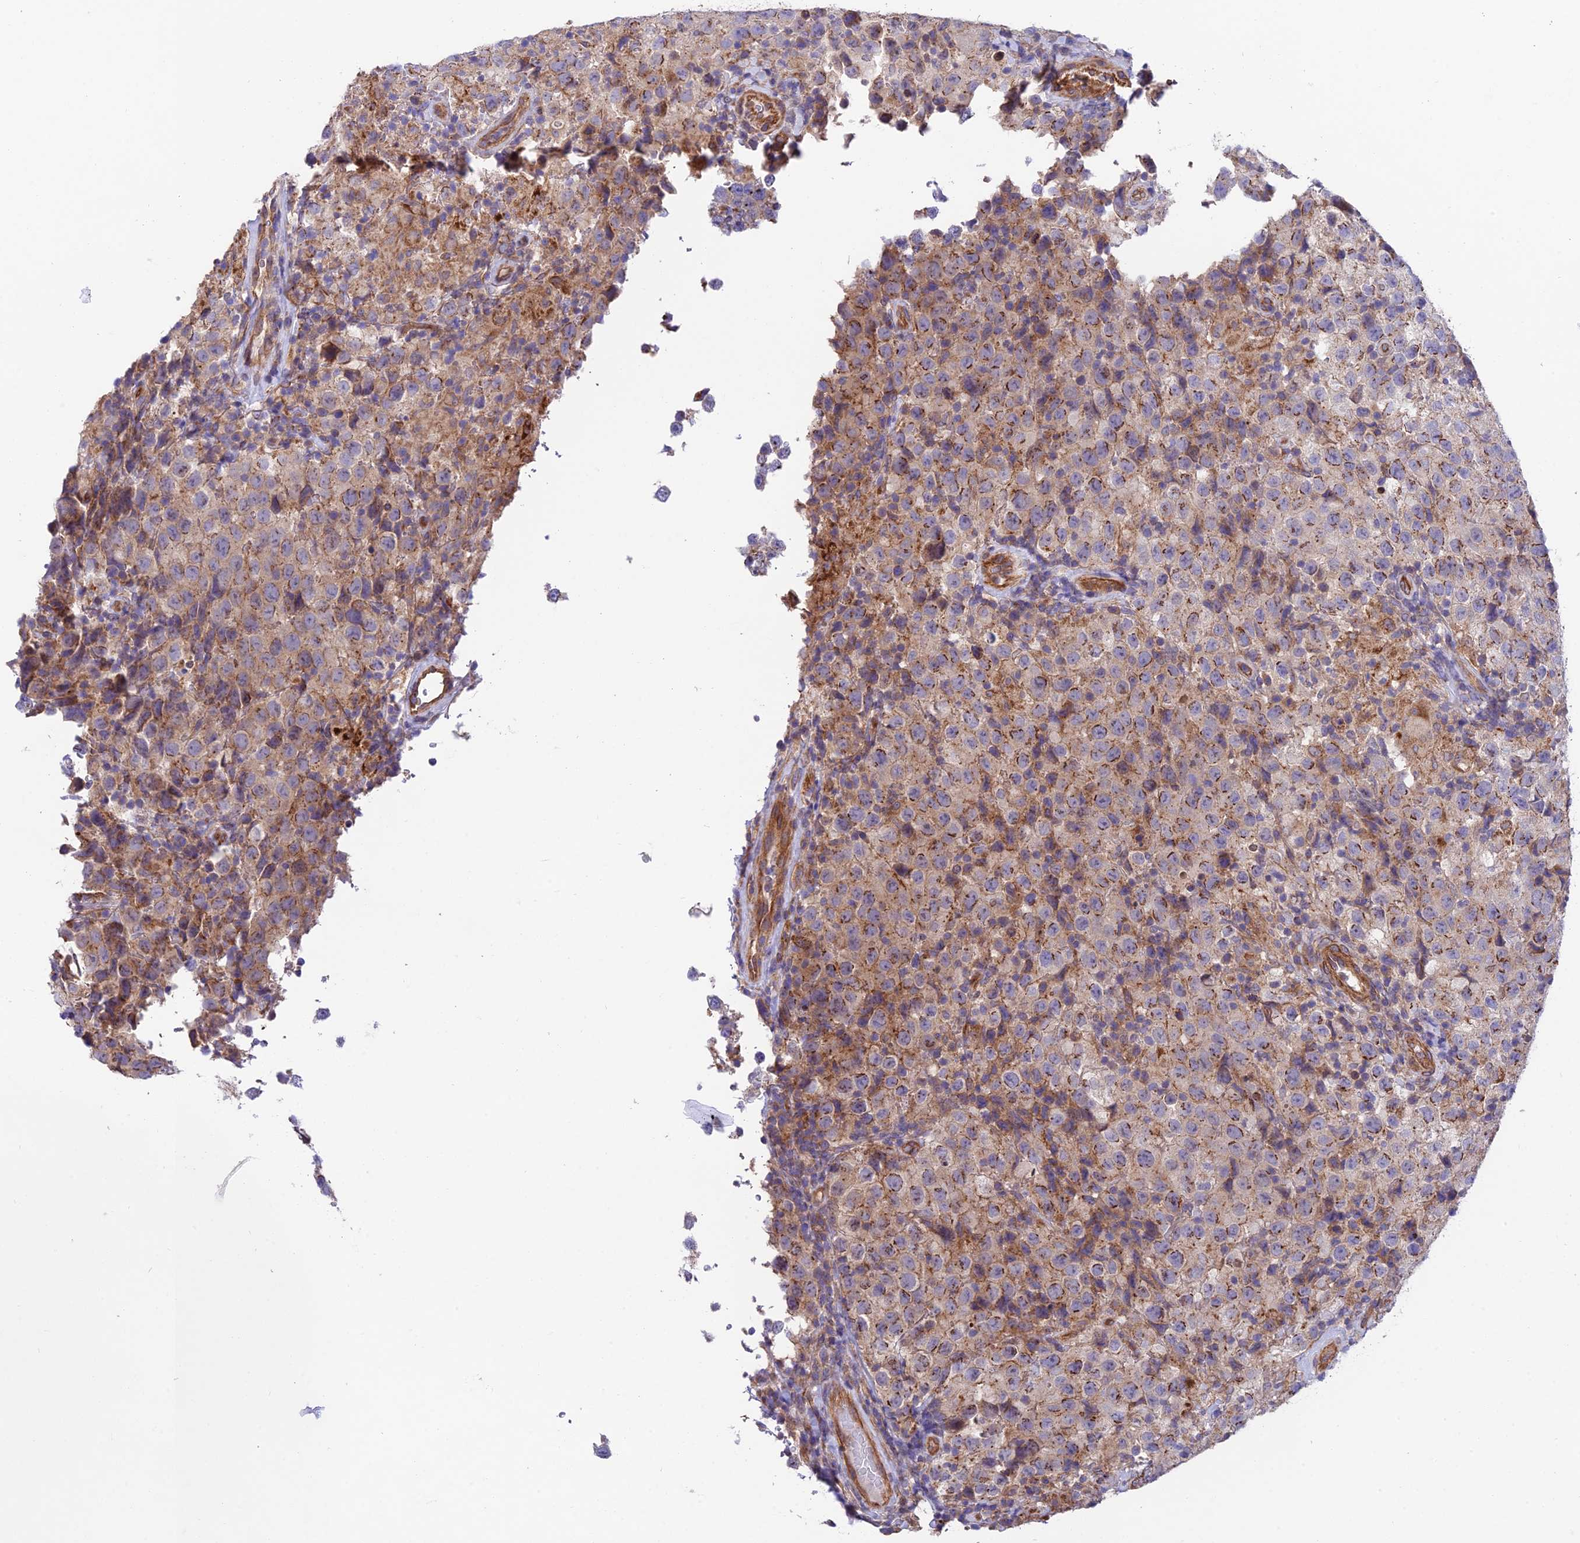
{"staining": {"intensity": "strong", "quantity": "25%-75%", "location": "cytoplasmic/membranous"}, "tissue": "testis cancer", "cell_type": "Tumor cells", "image_type": "cancer", "snomed": [{"axis": "morphology", "description": "Seminoma, NOS"}, {"axis": "morphology", "description": "Carcinoma, Embryonal, NOS"}, {"axis": "topography", "description": "Testis"}], "caption": "Testis cancer tissue shows strong cytoplasmic/membranous positivity in approximately 25%-75% of tumor cells, visualized by immunohistochemistry.", "gene": "QRFP", "patient": {"sex": "male", "age": 41}}